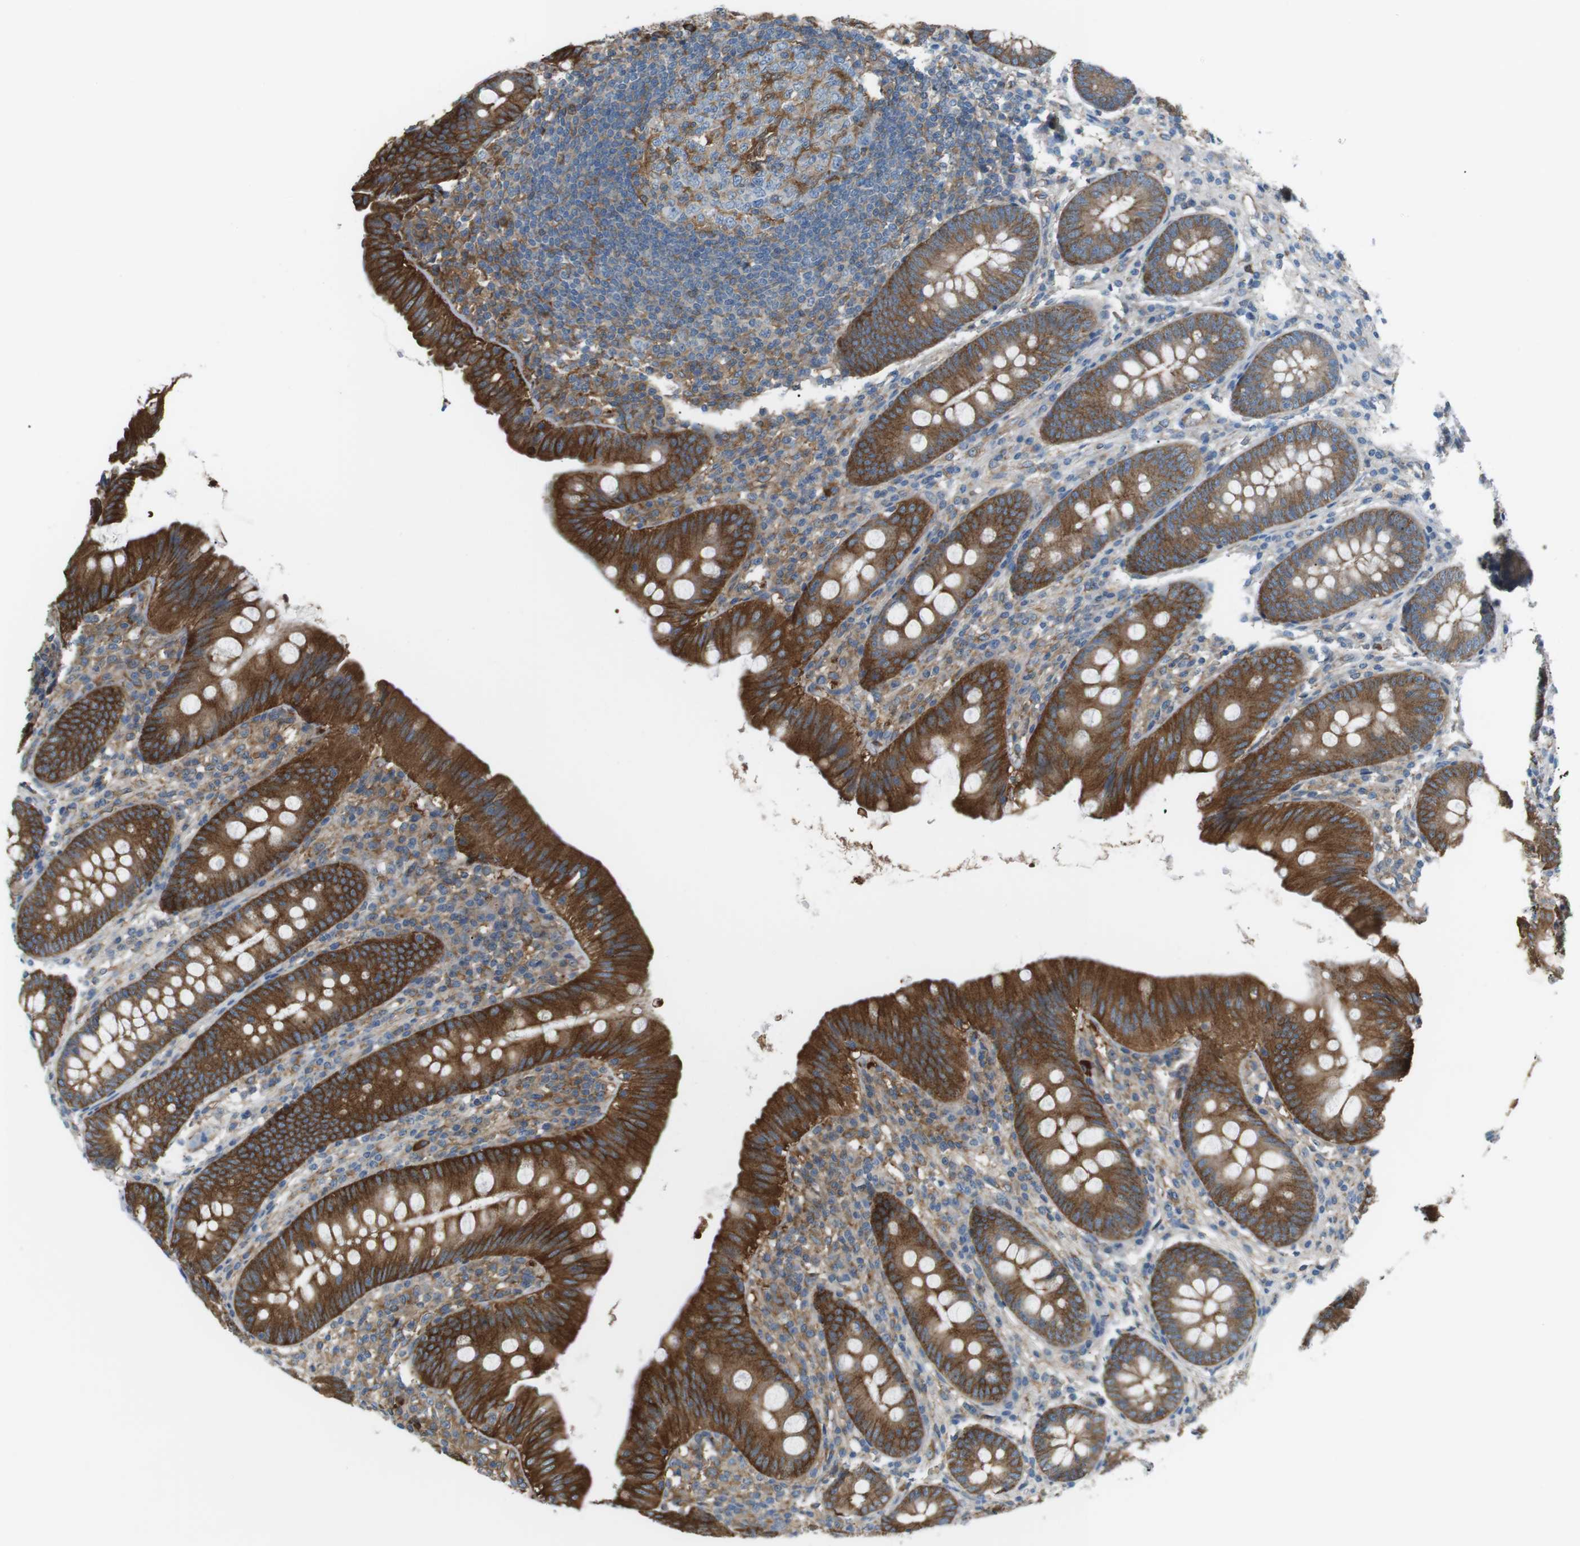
{"staining": {"intensity": "strong", "quantity": ">75%", "location": "cytoplasmic/membranous"}, "tissue": "appendix", "cell_type": "Glandular cells", "image_type": "normal", "snomed": [{"axis": "morphology", "description": "Normal tissue, NOS"}, {"axis": "topography", "description": "Appendix"}], "caption": "Strong cytoplasmic/membranous staining is identified in about >75% of glandular cells in unremarkable appendix. Using DAB (brown) and hematoxylin (blue) stains, captured at high magnification using brightfield microscopy.", "gene": "PEPD", "patient": {"sex": "male", "age": 56}}